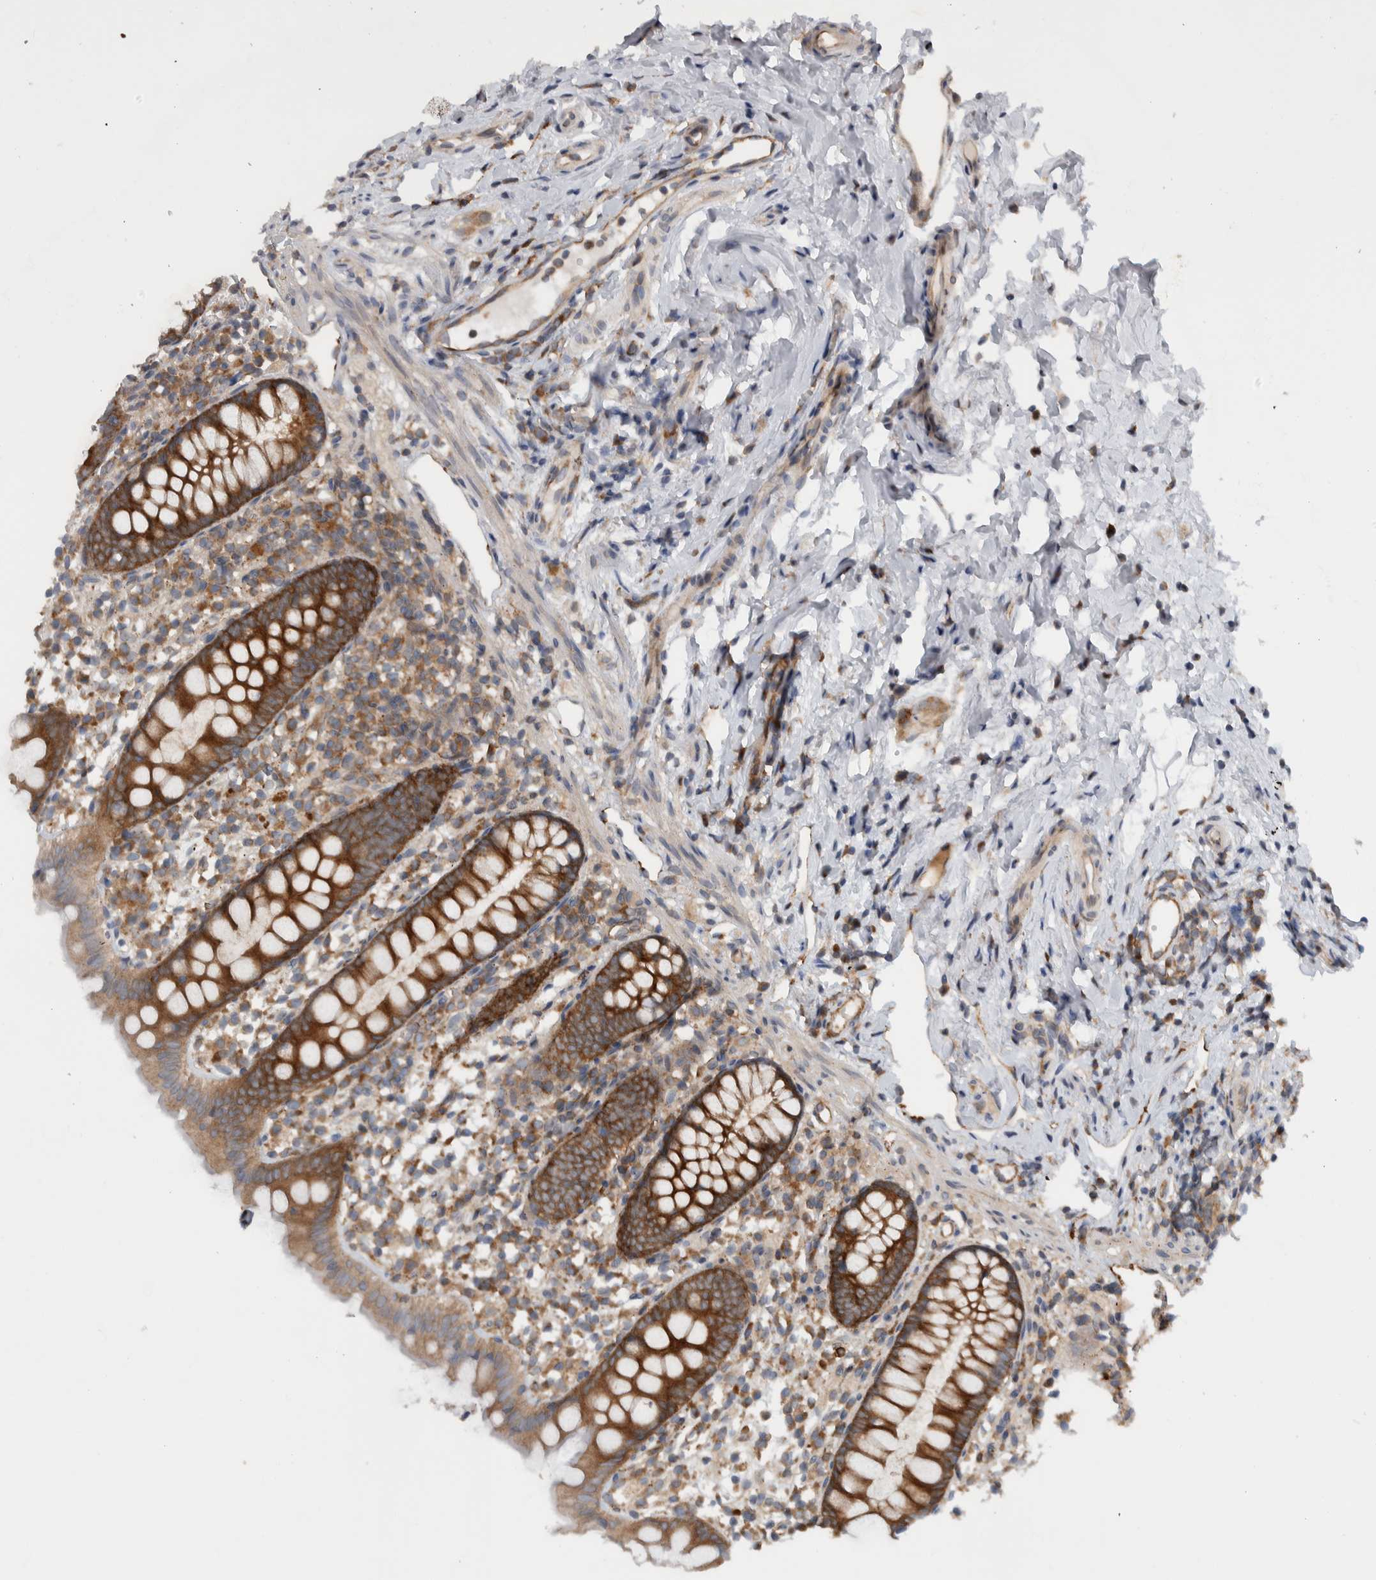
{"staining": {"intensity": "strong", "quantity": ">75%", "location": "cytoplasmic/membranous"}, "tissue": "appendix", "cell_type": "Glandular cells", "image_type": "normal", "snomed": [{"axis": "morphology", "description": "Normal tissue, NOS"}, {"axis": "topography", "description": "Appendix"}], "caption": "Protein staining shows strong cytoplasmic/membranous positivity in about >75% of glandular cells in normal appendix. The protein of interest is shown in brown color, while the nuclei are stained blue.", "gene": "CCDC43", "patient": {"sex": "female", "age": 20}}